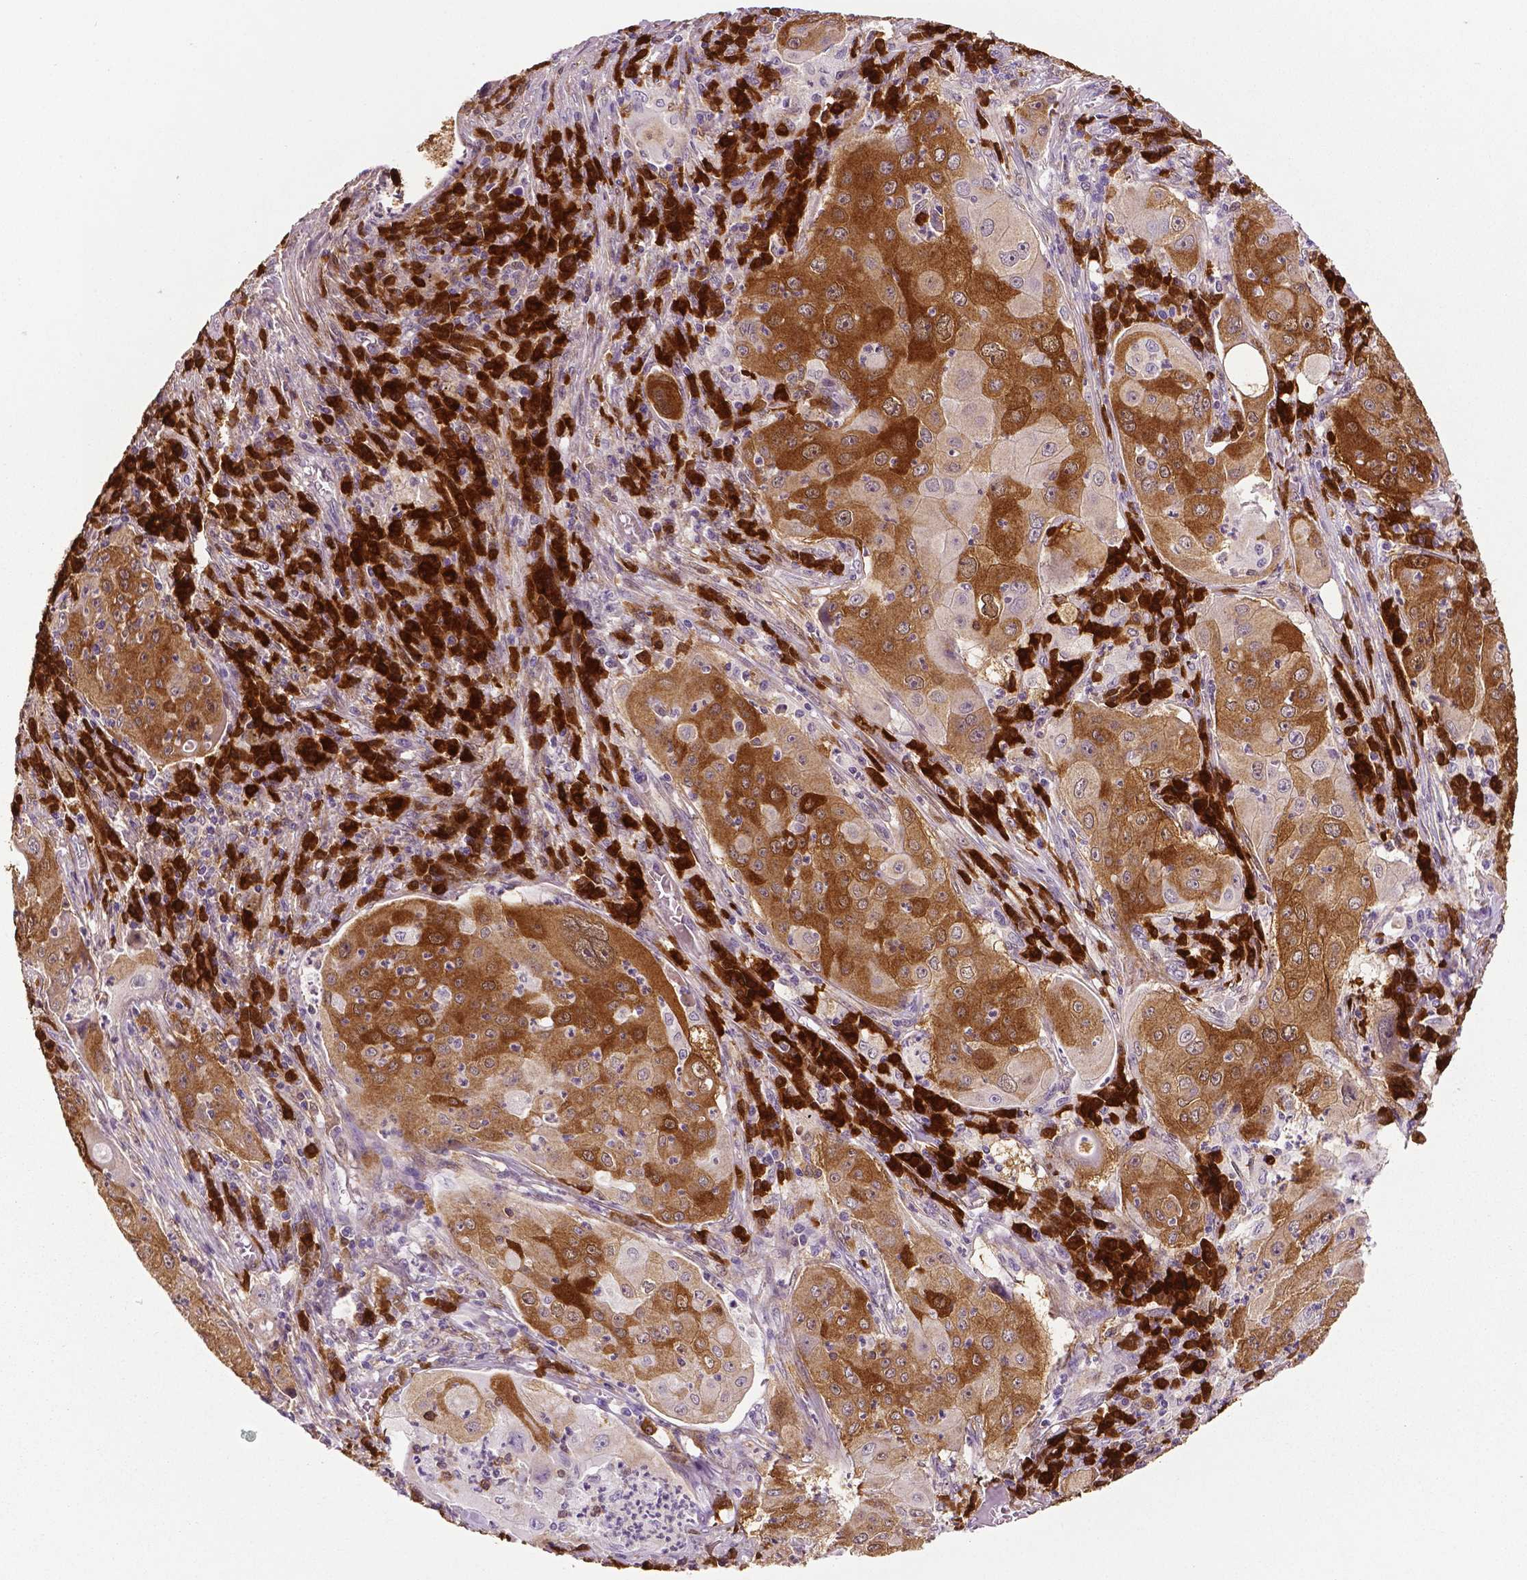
{"staining": {"intensity": "moderate", "quantity": ">75%", "location": "cytoplasmic/membranous"}, "tissue": "lung cancer", "cell_type": "Tumor cells", "image_type": "cancer", "snomed": [{"axis": "morphology", "description": "Squamous cell carcinoma, NOS"}, {"axis": "topography", "description": "Lung"}], "caption": "DAB (3,3'-diaminobenzidine) immunohistochemical staining of lung squamous cell carcinoma reveals moderate cytoplasmic/membranous protein staining in about >75% of tumor cells.", "gene": "PHGDH", "patient": {"sex": "female", "age": 59}}